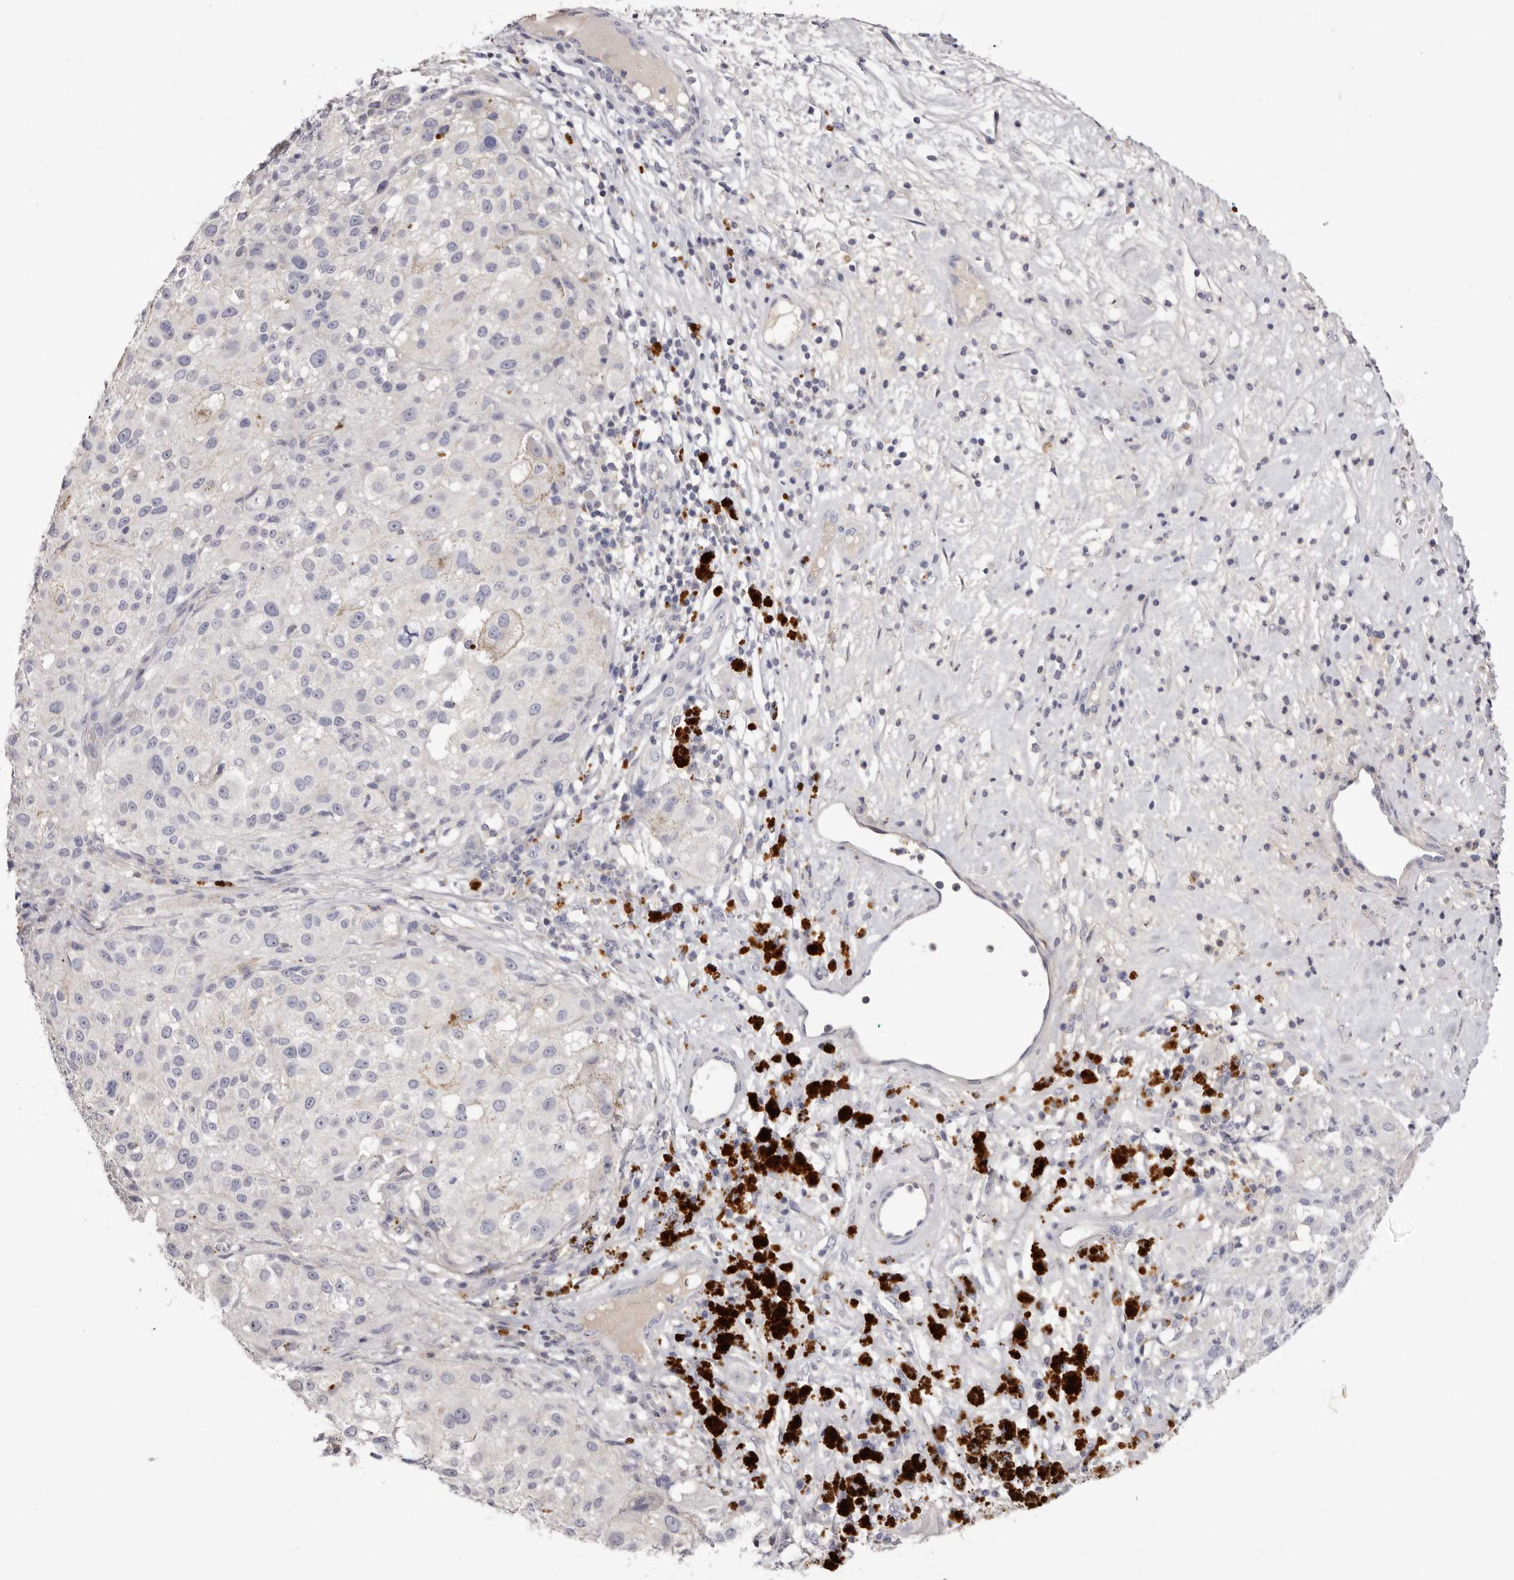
{"staining": {"intensity": "negative", "quantity": "none", "location": "none"}, "tissue": "melanoma", "cell_type": "Tumor cells", "image_type": "cancer", "snomed": [{"axis": "morphology", "description": "Necrosis, NOS"}, {"axis": "morphology", "description": "Malignant melanoma, NOS"}, {"axis": "topography", "description": "Skin"}], "caption": "Protein analysis of melanoma shows no significant expression in tumor cells.", "gene": "S1PR5", "patient": {"sex": "female", "age": 87}}